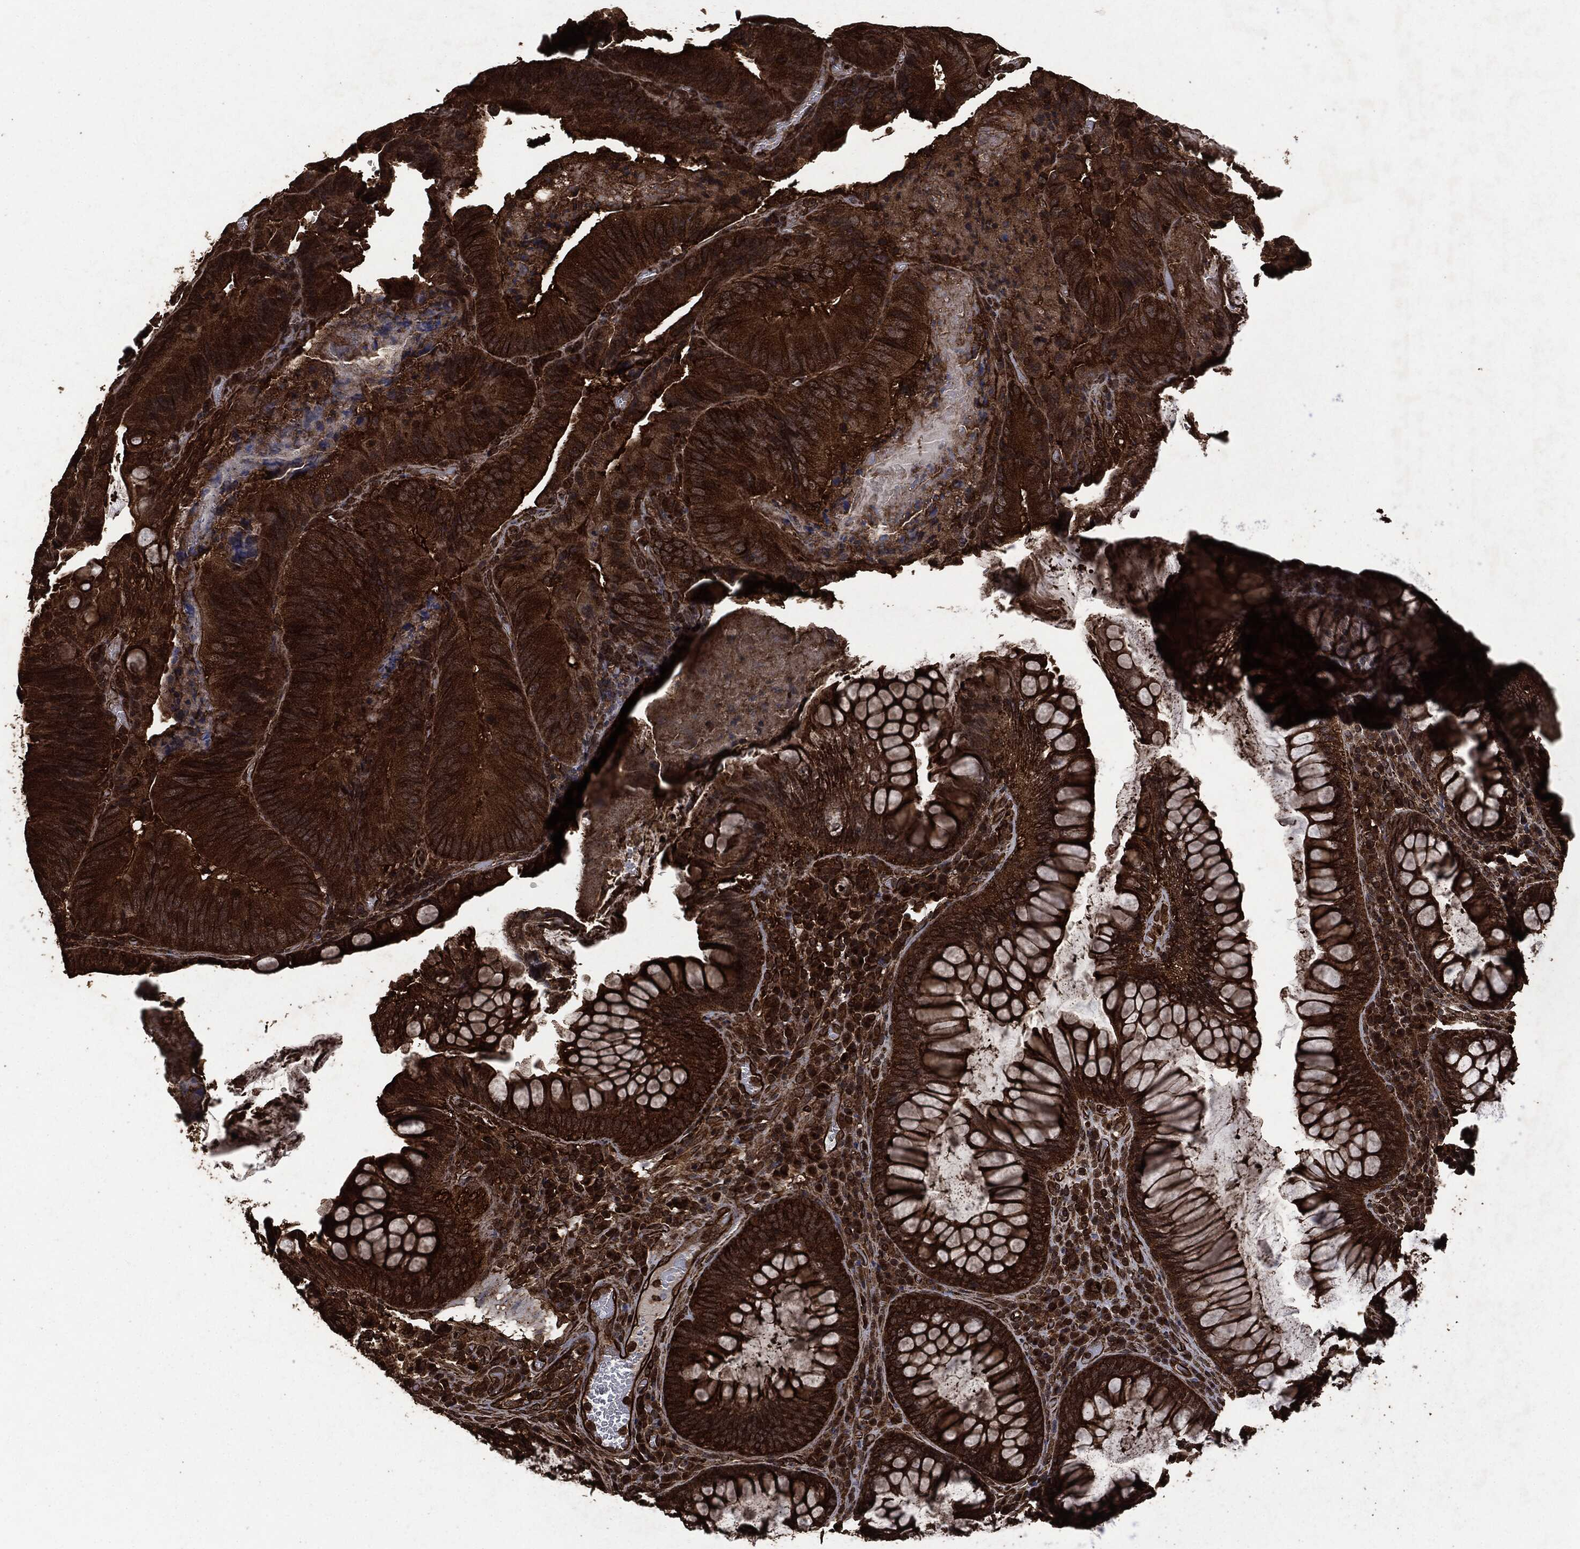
{"staining": {"intensity": "strong", "quantity": "25%-75%", "location": "cytoplasmic/membranous"}, "tissue": "colorectal cancer", "cell_type": "Tumor cells", "image_type": "cancer", "snomed": [{"axis": "morphology", "description": "Adenocarcinoma, NOS"}, {"axis": "topography", "description": "Colon"}], "caption": "A micrograph of colorectal cancer stained for a protein displays strong cytoplasmic/membranous brown staining in tumor cells.", "gene": "HRAS", "patient": {"sex": "female", "age": 86}}